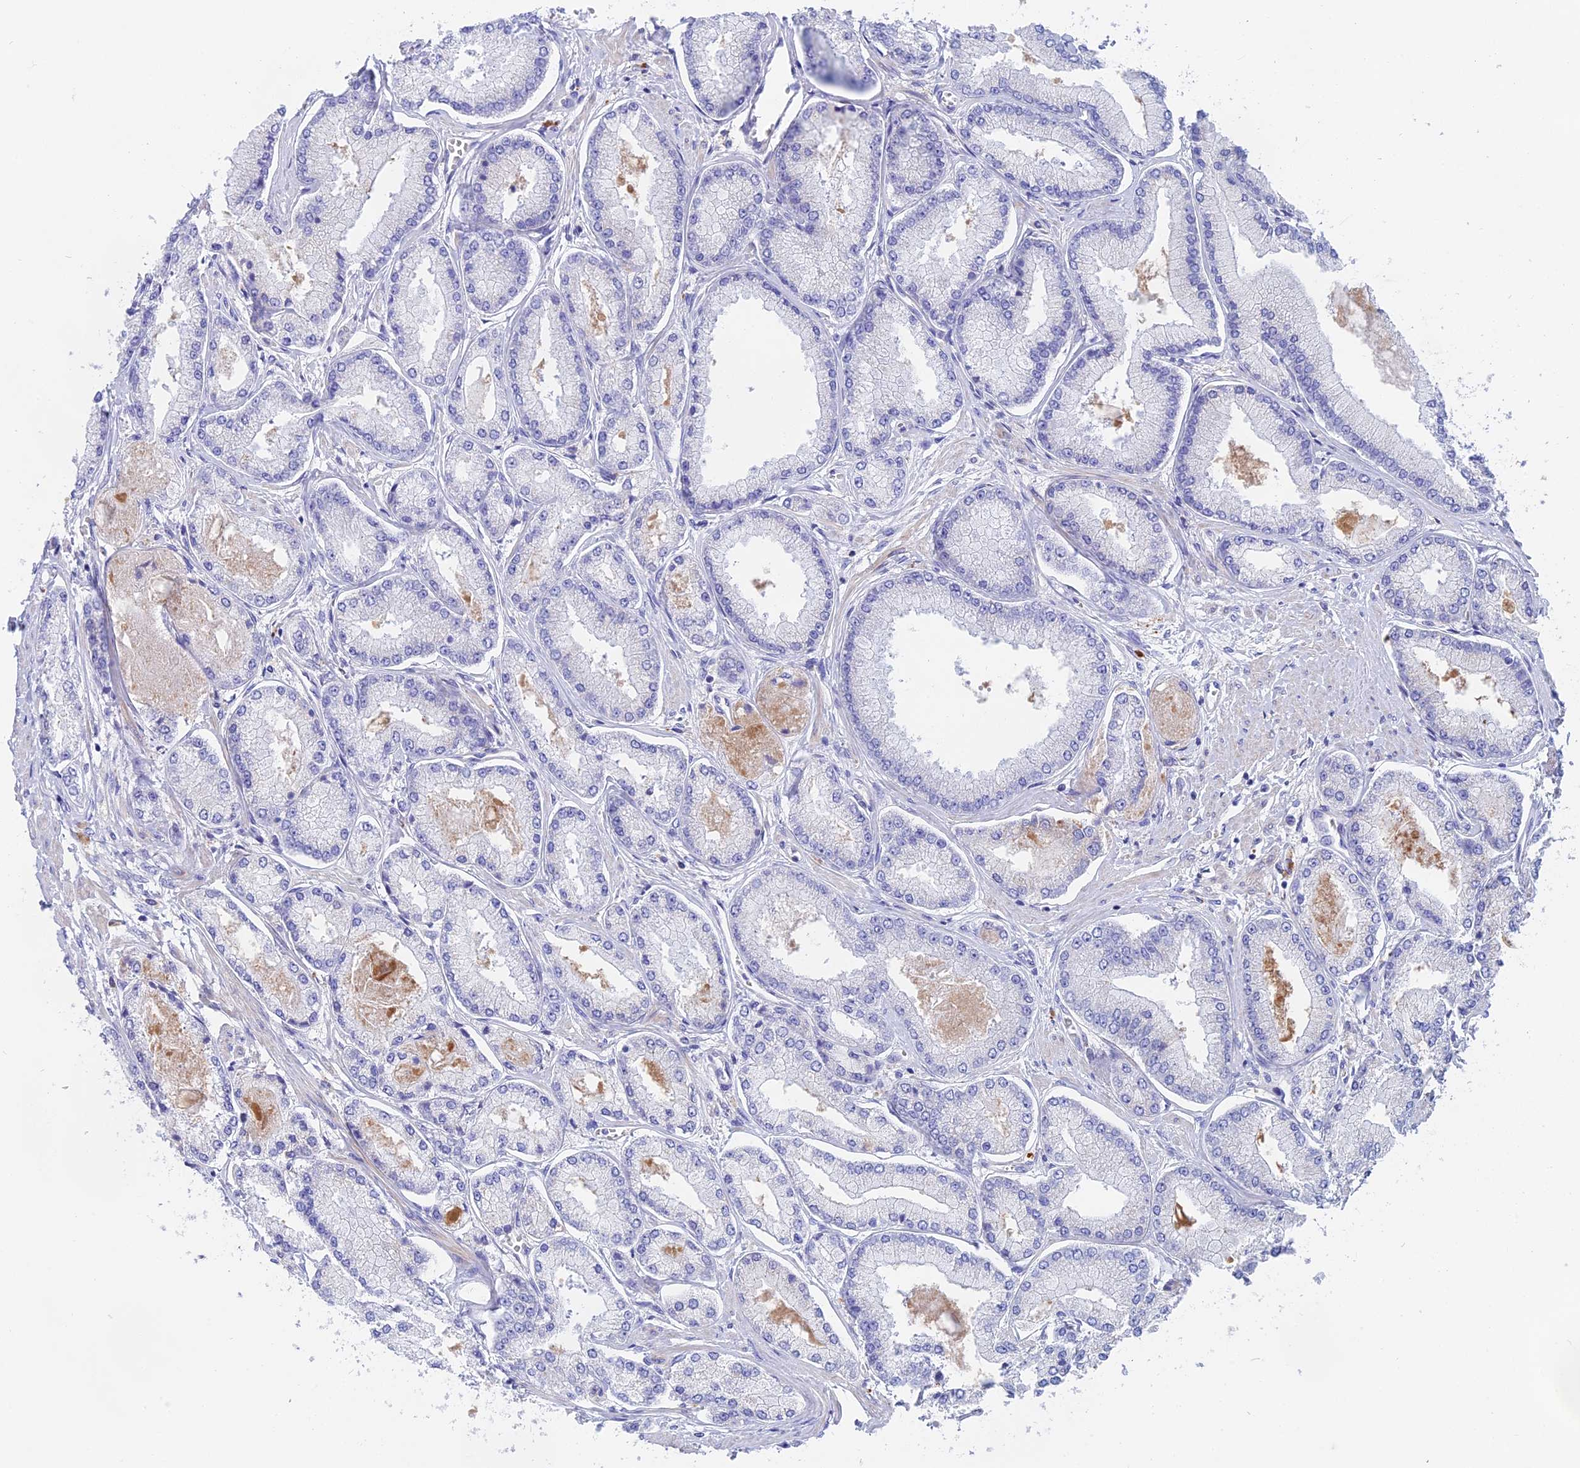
{"staining": {"intensity": "negative", "quantity": "none", "location": "none"}, "tissue": "prostate cancer", "cell_type": "Tumor cells", "image_type": "cancer", "snomed": [{"axis": "morphology", "description": "Adenocarcinoma, Low grade"}, {"axis": "topography", "description": "Prostate"}], "caption": "Tumor cells show no significant protein positivity in adenocarcinoma (low-grade) (prostate).", "gene": "GLB1L", "patient": {"sex": "male", "age": 74}}